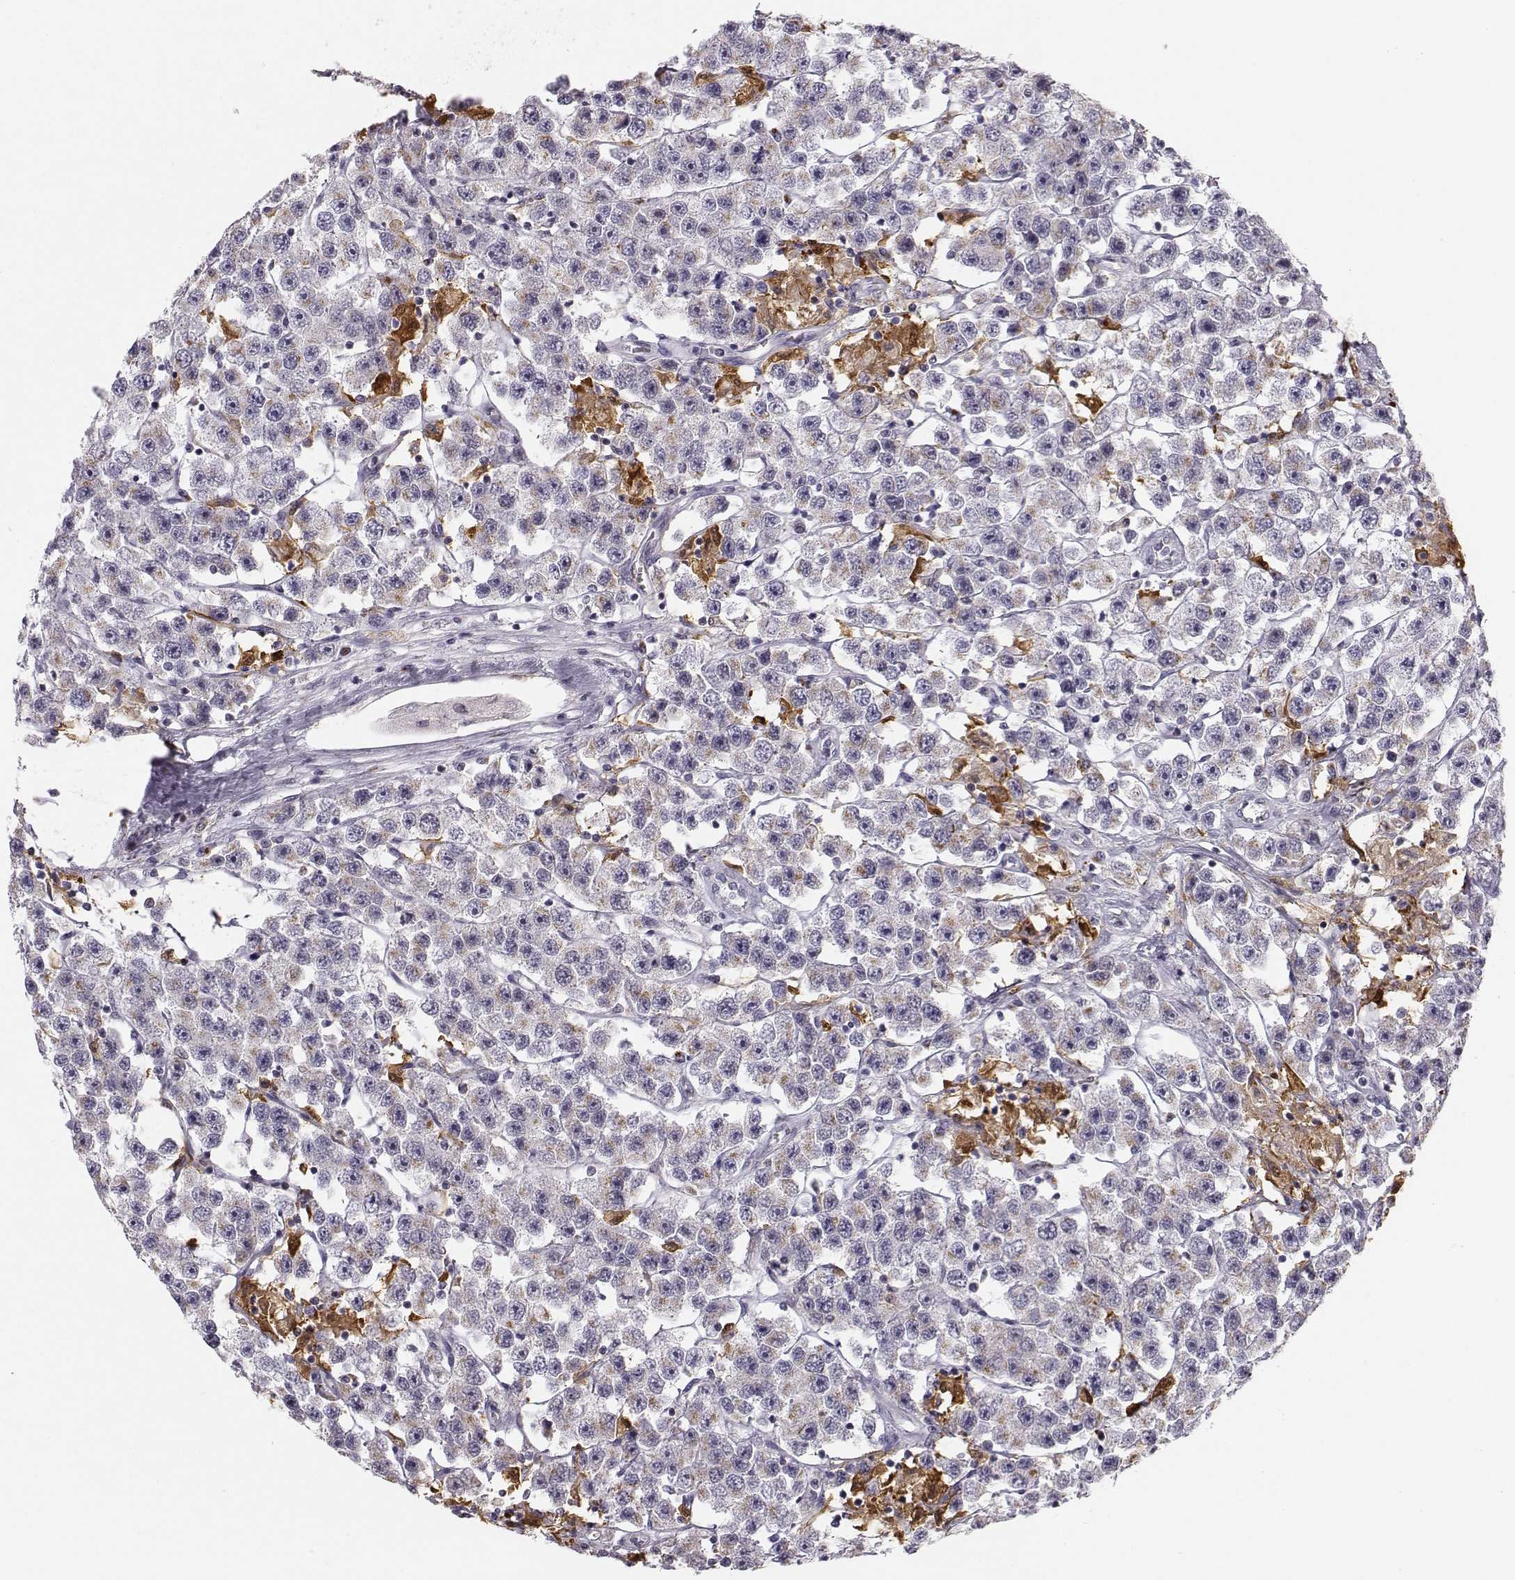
{"staining": {"intensity": "weak", "quantity": "<25%", "location": "cytoplasmic/membranous"}, "tissue": "testis cancer", "cell_type": "Tumor cells", "image_type": "cancer", "snomed": [{"axis": "morphology", "description": "Seminoma, NOS"}, {"axis": "topography", "description": "Testis"}], "caption": "IHC histopathology image of neoplastic tissue: seminoma (testis) stained with DAB (3,3'-diaminobenzidine) demonstrates no significant protein staining in tumor cells.", "gene": "HTR7", "patient": {"sex": "male", "age": 45}}